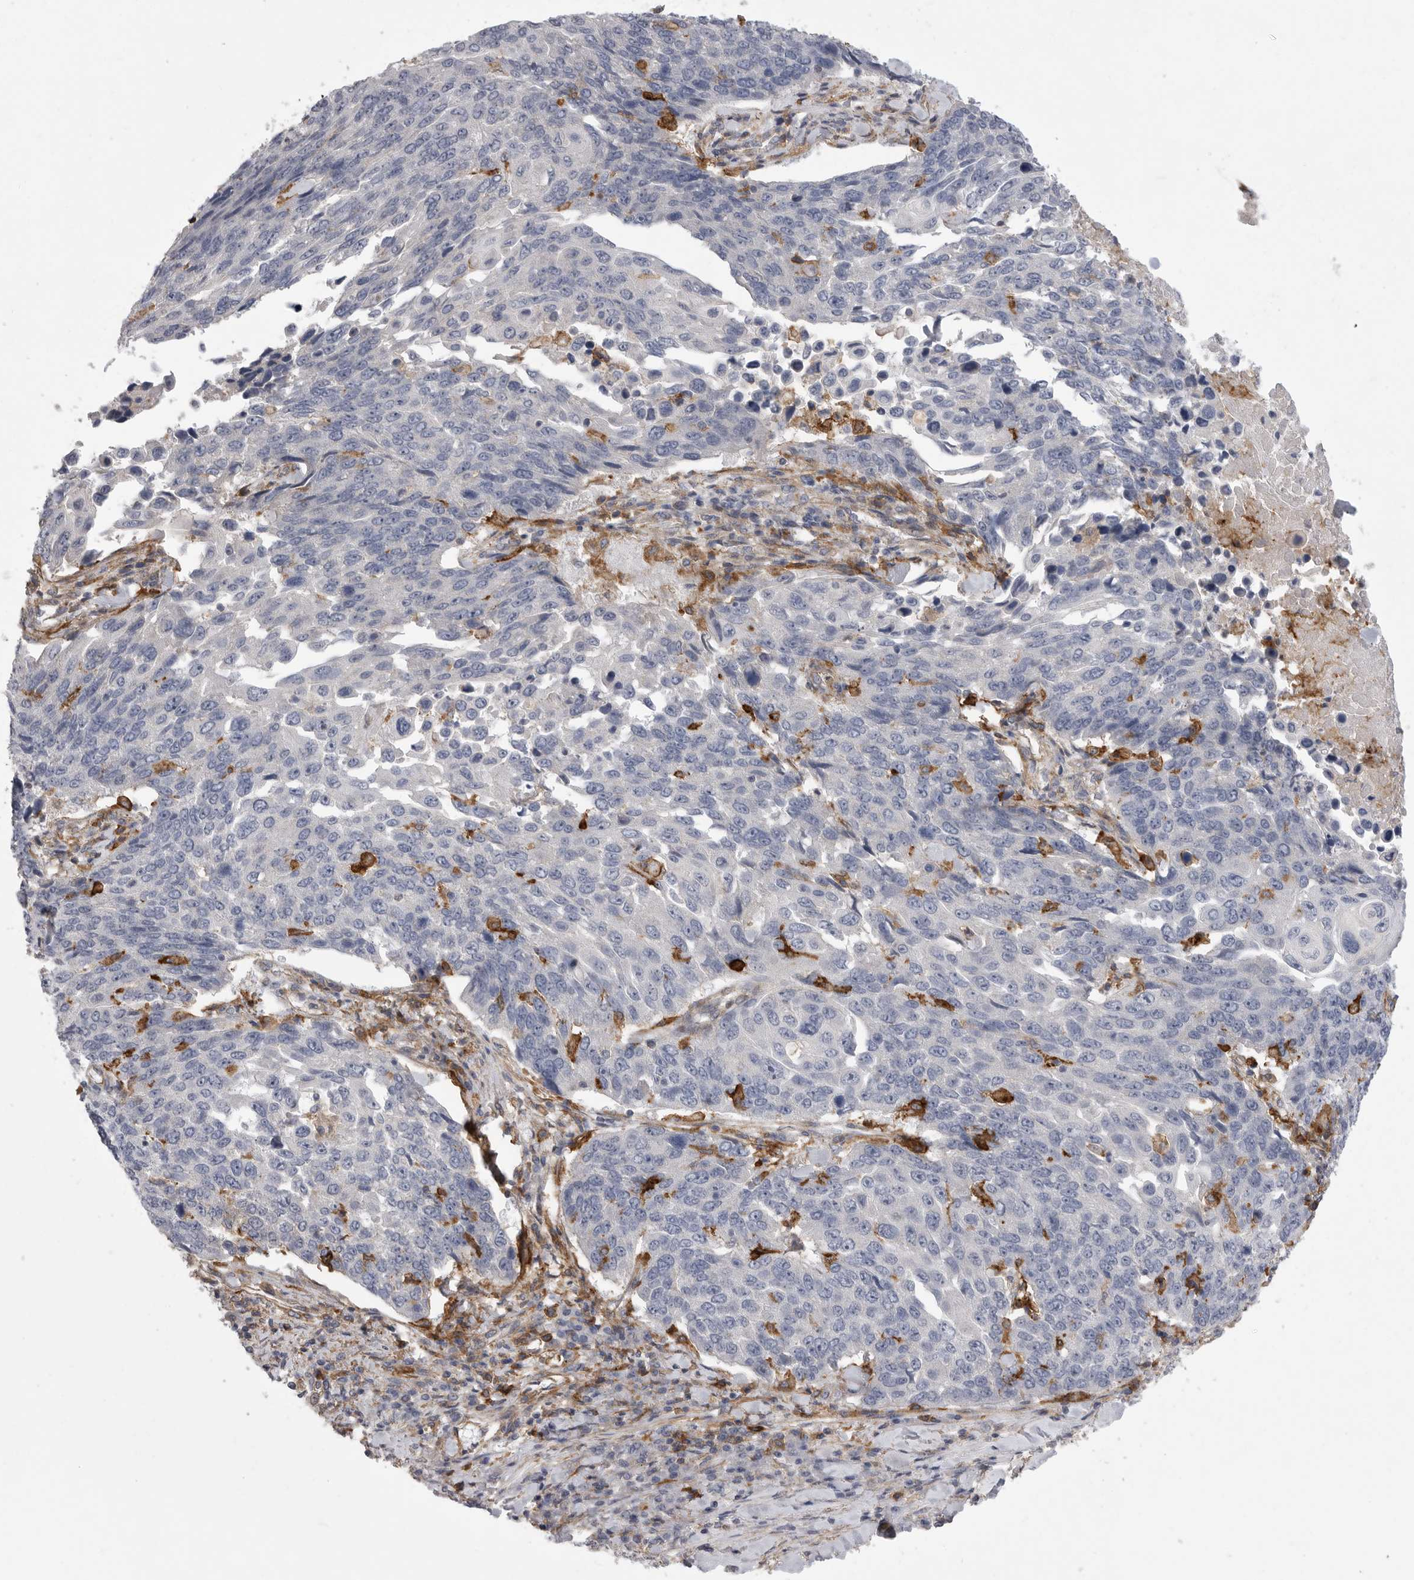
{"staining": {"intensity": "negative", "quantity": "none", "location": "none"}, "tissue": "lung cancer", "cell_type": "Tumor cells", "image_type": "cancer", "snomed": [{"axis": "morphology", "description": "Squamous cell carcinoma, NOS"}, {"axis": "topography", "description": "Lung"}], "caption": "Immunohistochemistry histopathology image of neoplastic tissue: lung cancer stained with DAB (3,3'-diaminobenzidine) exhibits no significant protein positivity in tumor cells.", "gene": "SIGLEC10", "patient": {"sex": "male", "age": 66}}